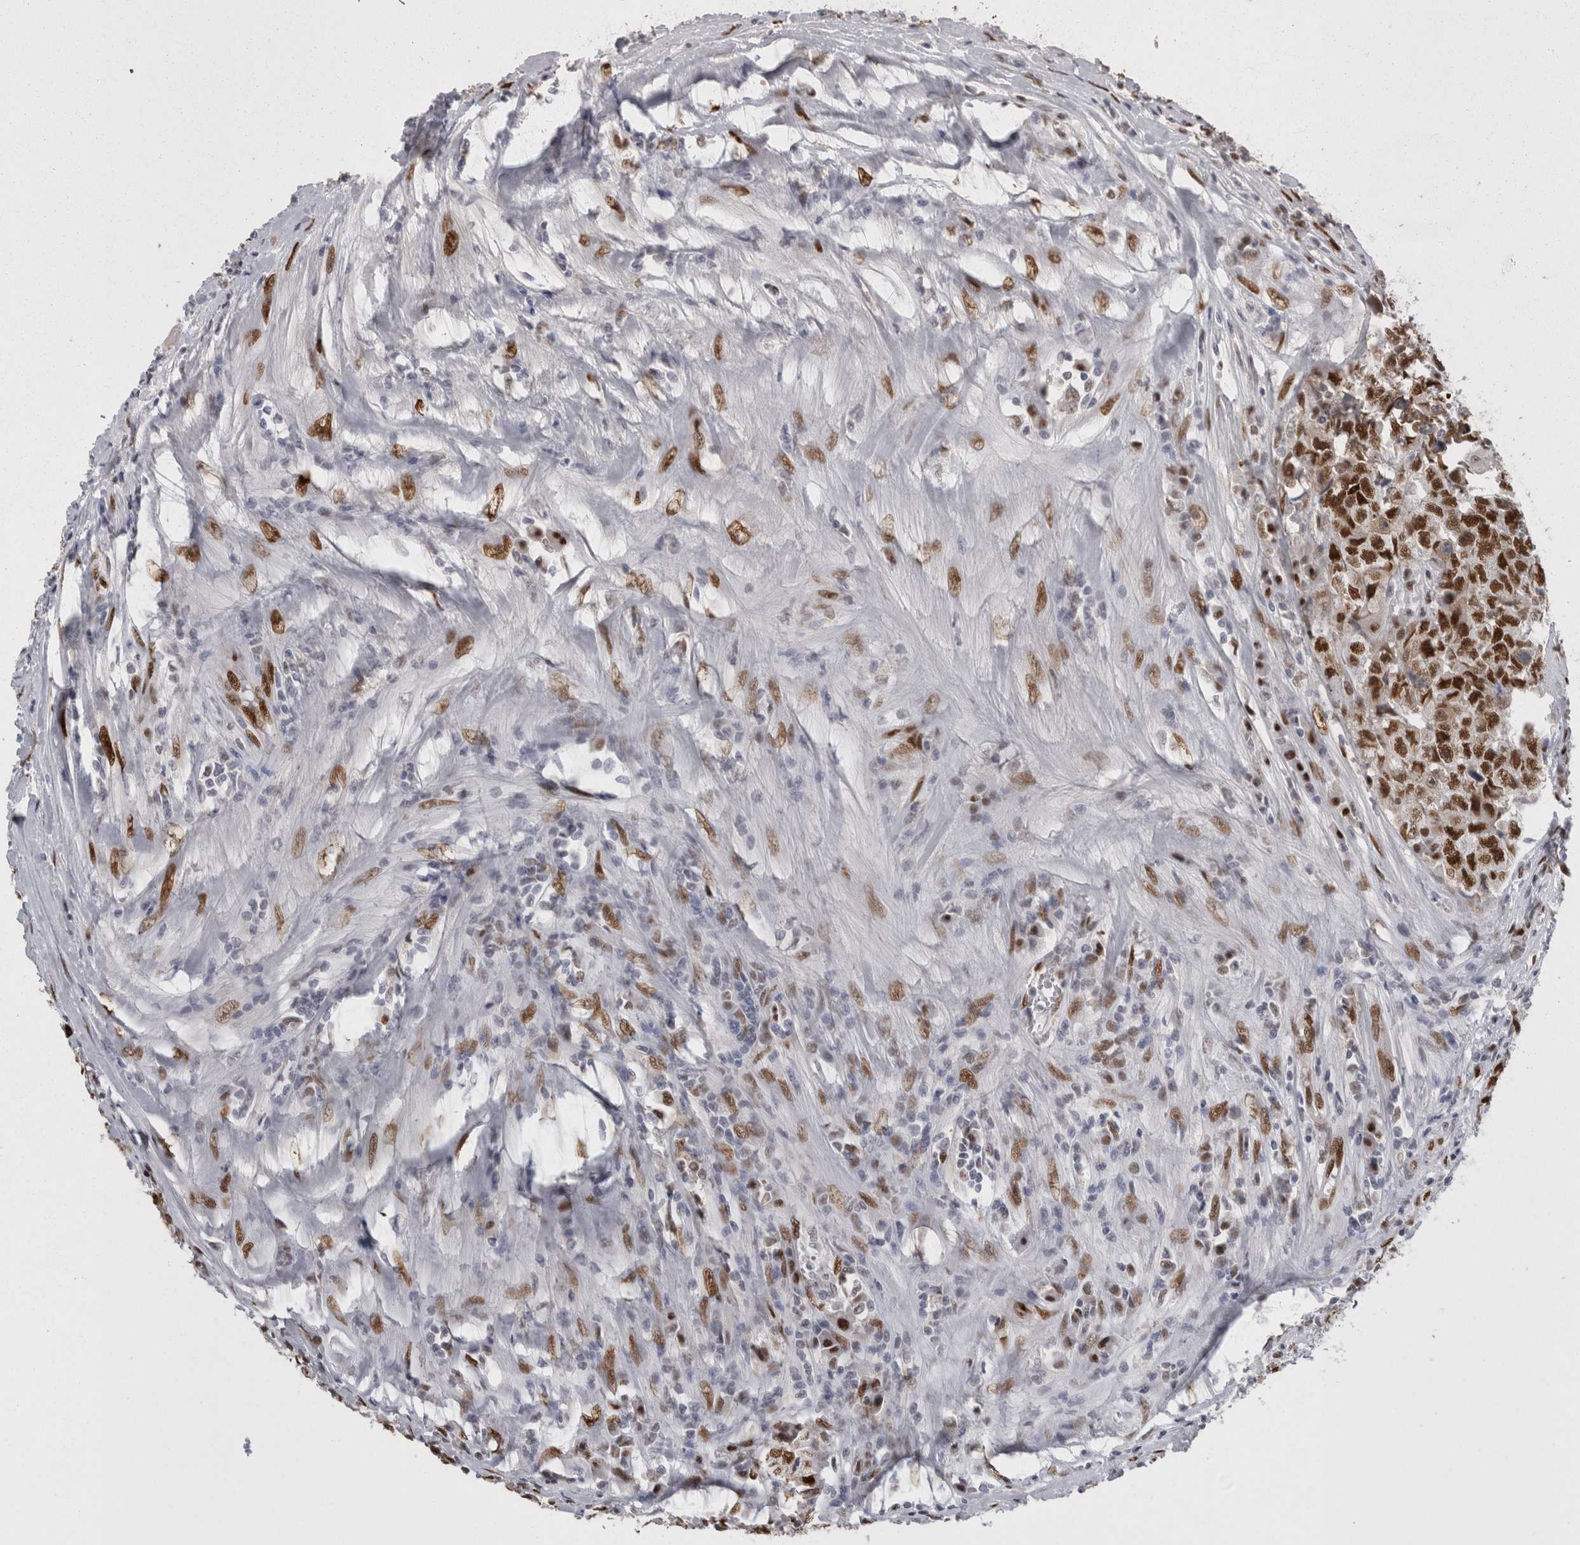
{"staining": {"intensity": "moderate", "quantity": "25%-75%", "location": "nuclear"}, "tissue": "testis cancer", "cell_type": "Tumor cells", "image_type": "cancer", "snomed": [{"axis": "morphology", "description": "Carcinoma, Embryonal, NOS"}, {"axis": "topography", "description": "Testis"}], "caption": "Protein positivity by immunohistochemistry (IHC) demonstrates moderate nuclear expression in approximately 25%-75% of tumor cells in testis embryonal carcinoma. (IHC, brightfield microscopy, high magnification).", "gene": "C1orf54", "patient": {"sex": "male", "age": 25}}